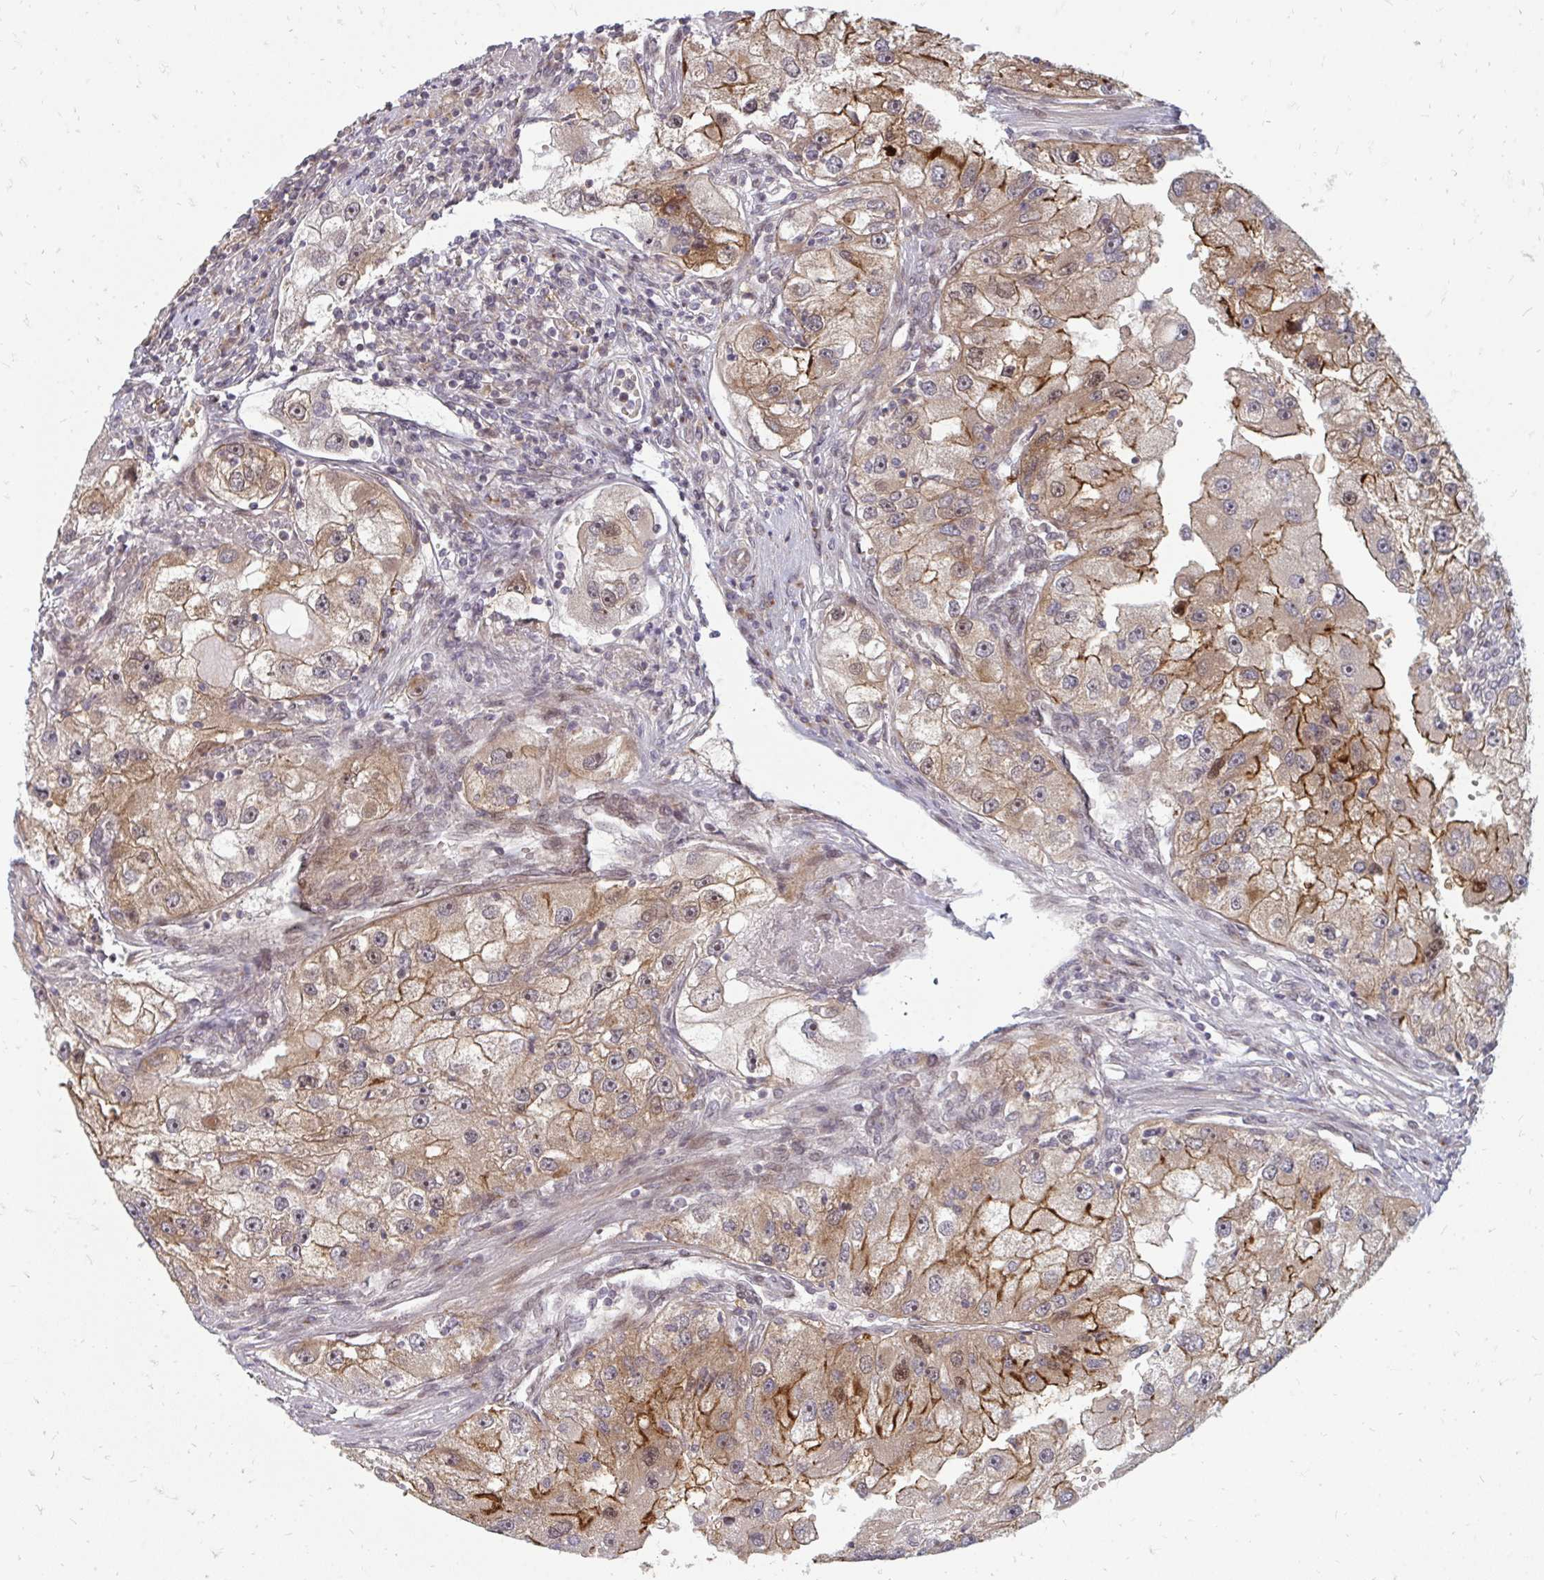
{"staining": {"intensity": "moderate", "quantity": ">75%", "location": "cytoplasmic/membranous"}, "tissue": "renal cancer", "cell_type": "Tumor cells", "image_type": "cancer", "snomed": [{"axis": "morphology", "description": "Adenocarcinoma, NOS"}, {"axis": "topography", "description": "Kidney"}], "caption": "Moderate cytoplasmic/membranous protein staining is present in about >75% of tumor cells in renal cancer. Using DAB (brown) and hematoxylin (blue) stains, captured at high magnification using brightfield microscopy.", "gene": "ZNF285", "patient": {"sex": "male", "age": 63}}